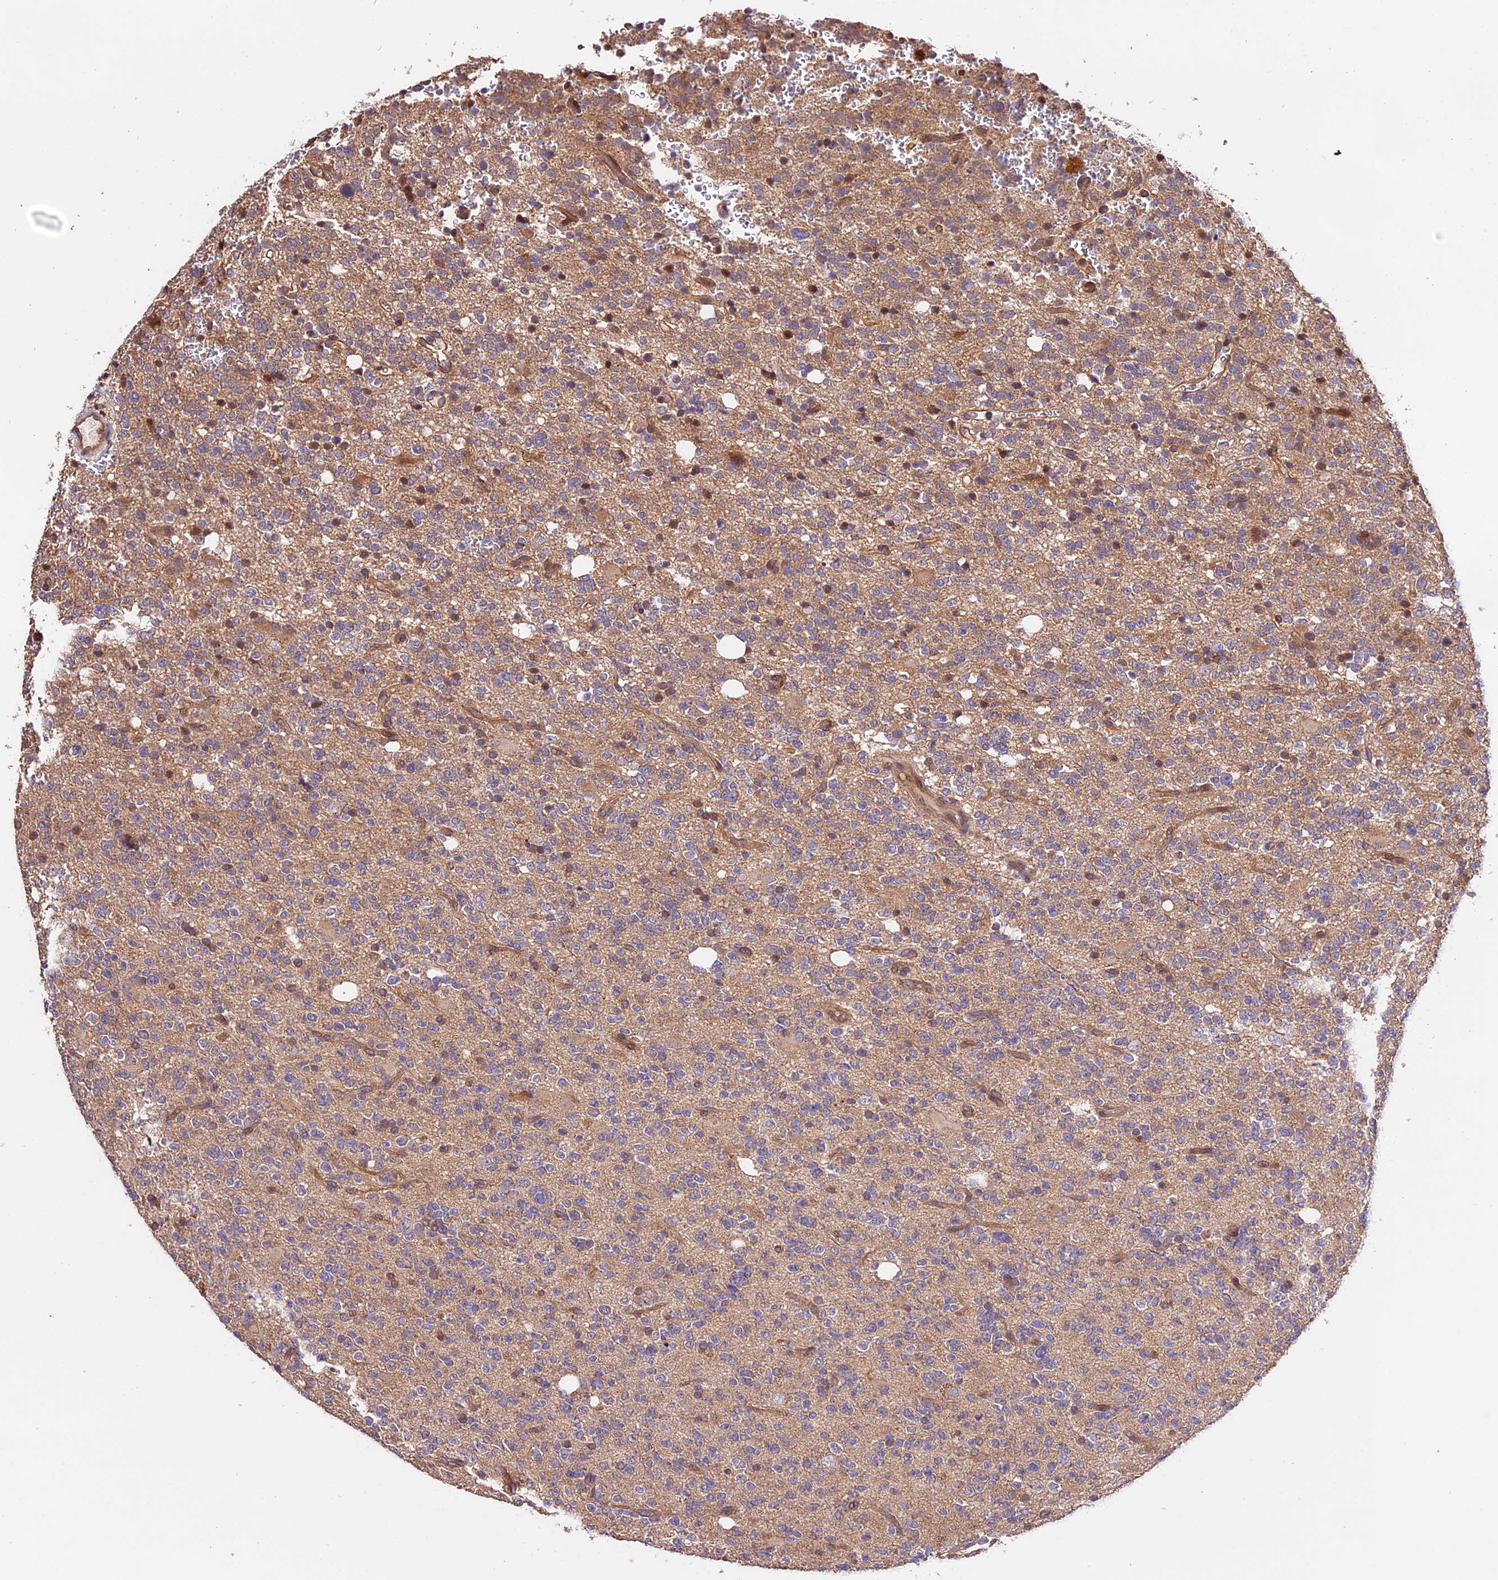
{"staining": {"intensity": "negative", "quantity": "none", "location": "none"}, "tissue": "glioma", "cell_type": "Tumor cells", "image_type": "cancer", "snomed": [{"axis": "morphology", "description": "Glioma, malignant, High grade"}, {"axis": "topography", "description": "Brain"}], "caption": "High magnification brightfield microscopy of glioma stained with DAB (brown) and counterstained with hematoxylin (blue): tumor cells show no significant expression.", "gene": "CES3", "patient": {"sex": "female", "age": 62}}